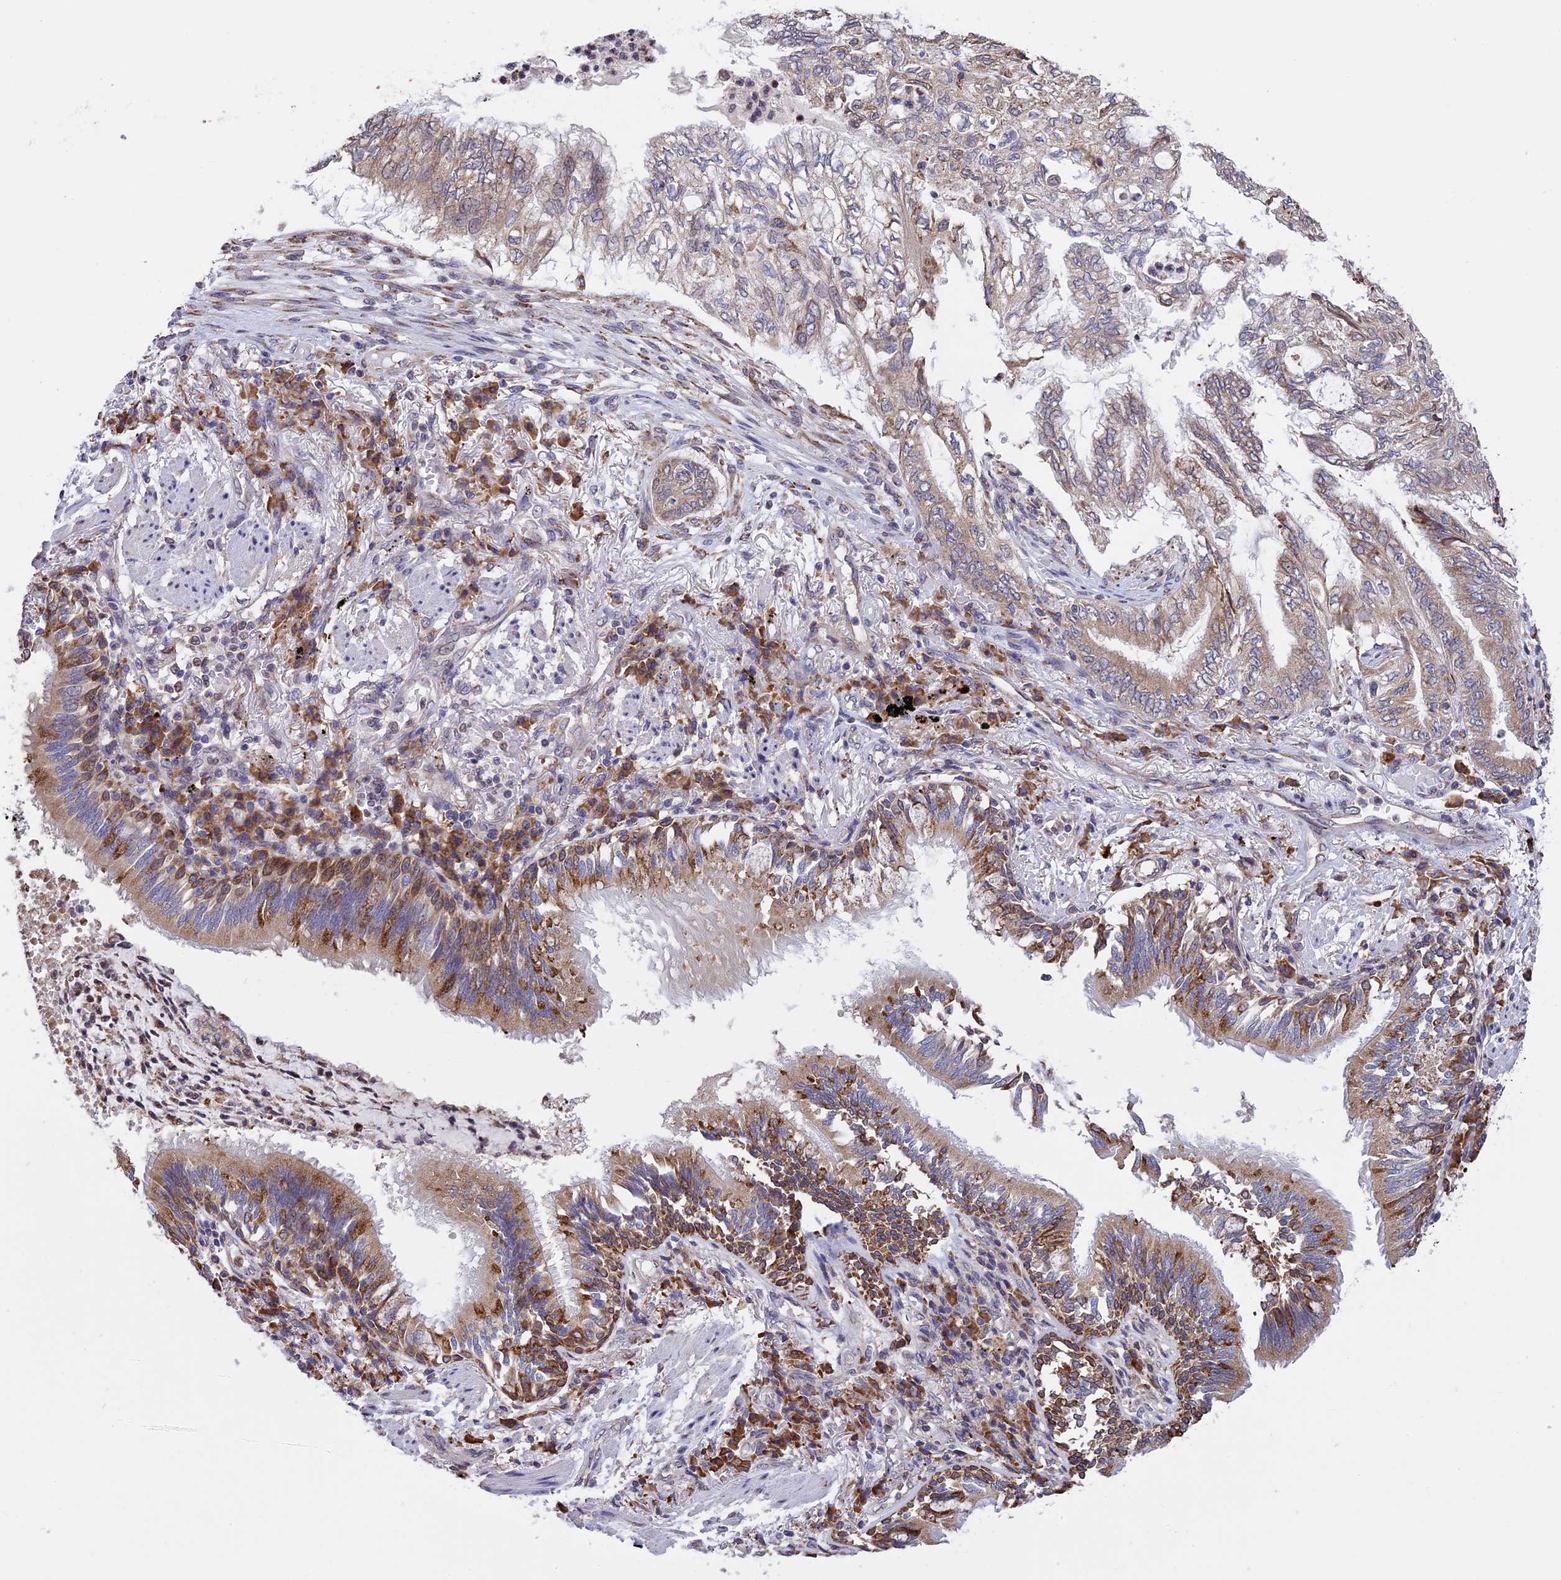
{"staining": {"intensity": "weak", "quantity": "25%-75%", "location": "cytoplasmic/membranous"}, "tissue": "lung cancer", "cell_type": "Tumor cells", "image_type": "cancer", "snomed": [{"axis": "morphology", "description": "Adenocarcinoma, NOS"}, {"axis": "topography", "description": "Lung"}], "caption": "Lung cancer (adenocarcinoma) was stained to show a protein in brown. There is low levels of weak cytoplasmic/membranous staining in approximately 25%-75% of tumor cells.", "gene": "DMRTA2", "patient": {"sex": "female", "age": 70}}